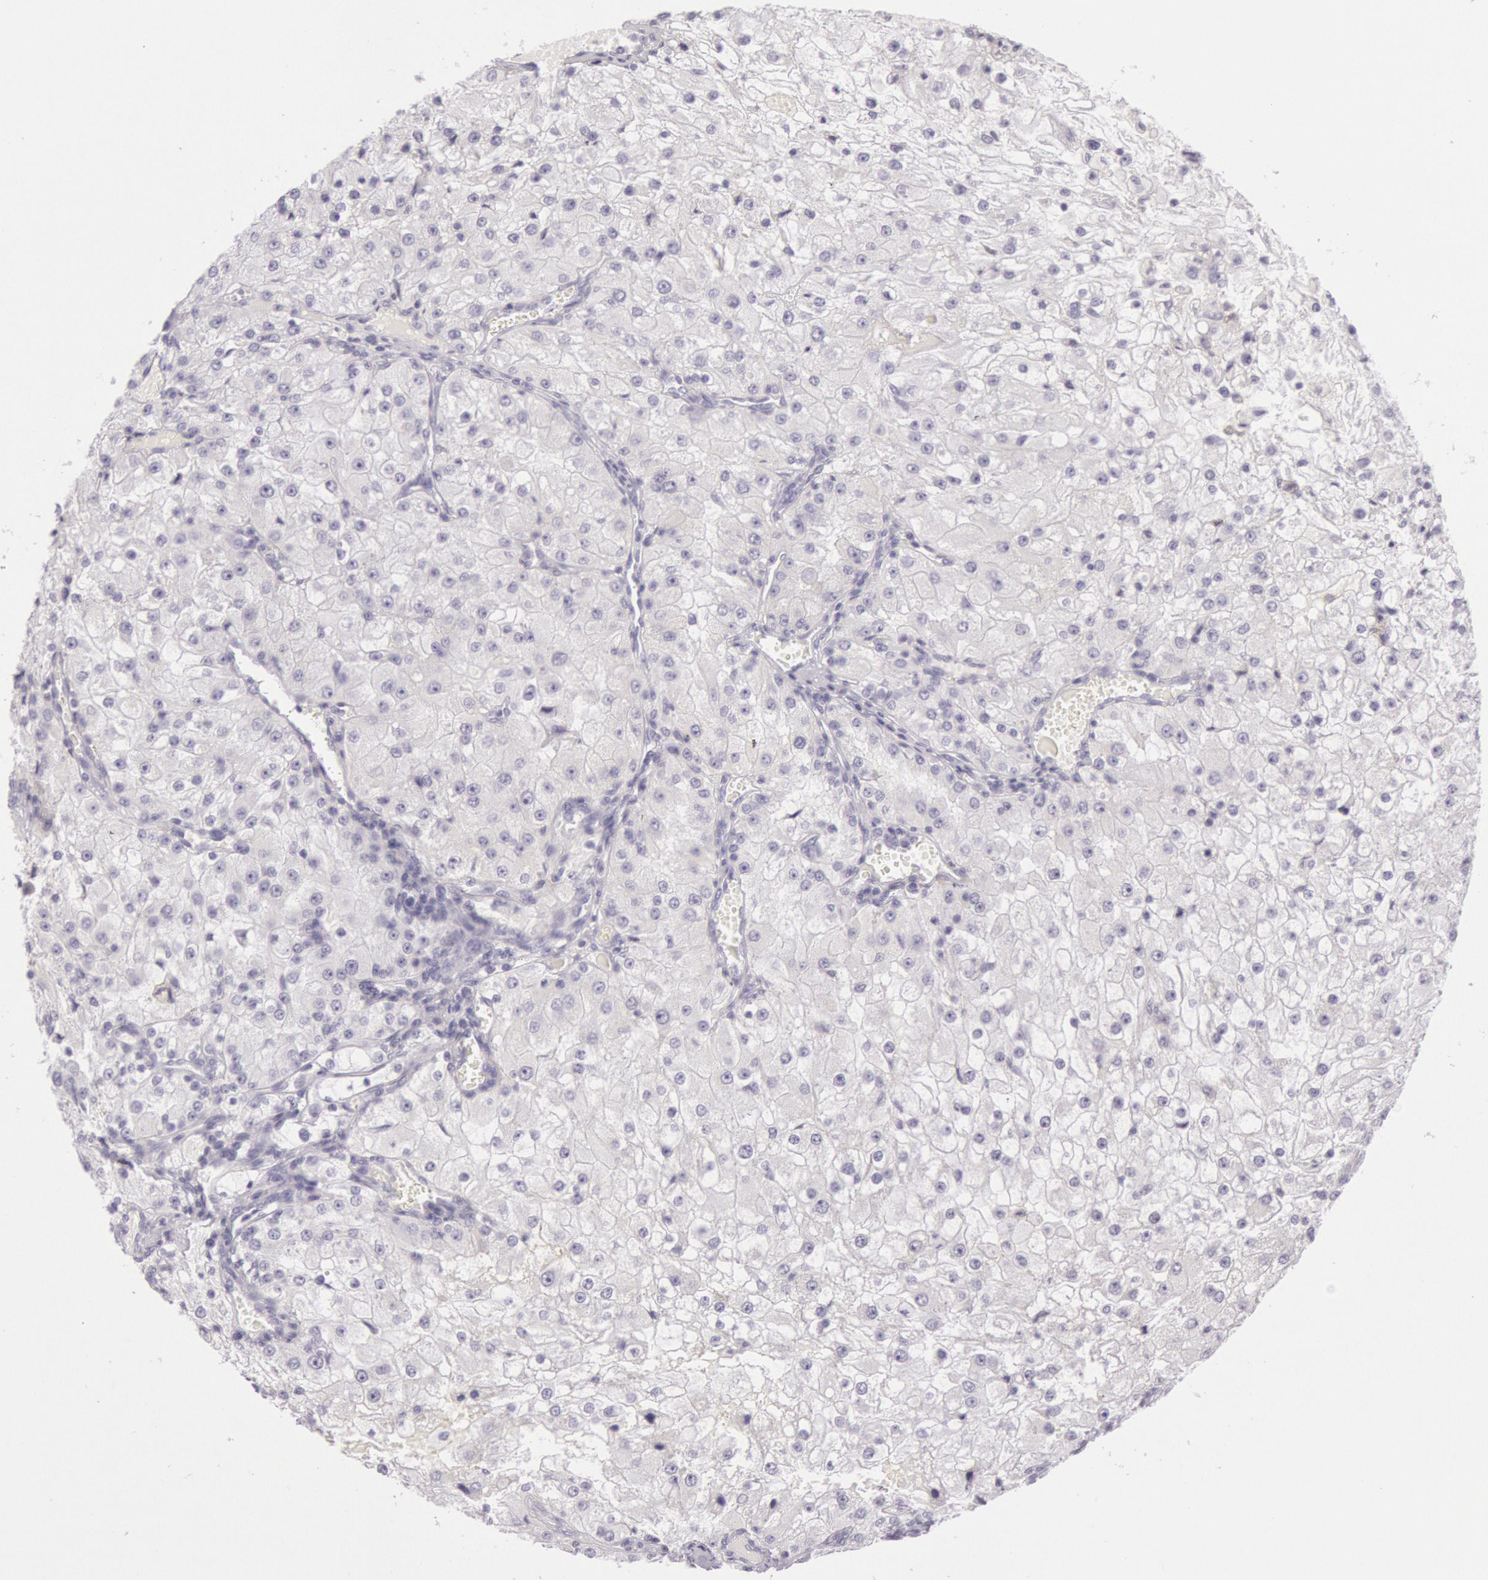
{"staining": {"intensity": "negative", "quantity": "none", "location": "none"}, "tissue": "renal cancer", "cell_type": "Tumor cells", "image_type": "cancer", "snomed": [{"axis": "morphology", "description": "Adenocarcinoma, NOS"}, {"axis": "topography", "description": "Kidney"}], "caption": "Immunohistochemistry of human renal cancer exhibits no staining in tumor cells.", "gene": "CKB", "patient": {"sex": "female", "age": 74}}